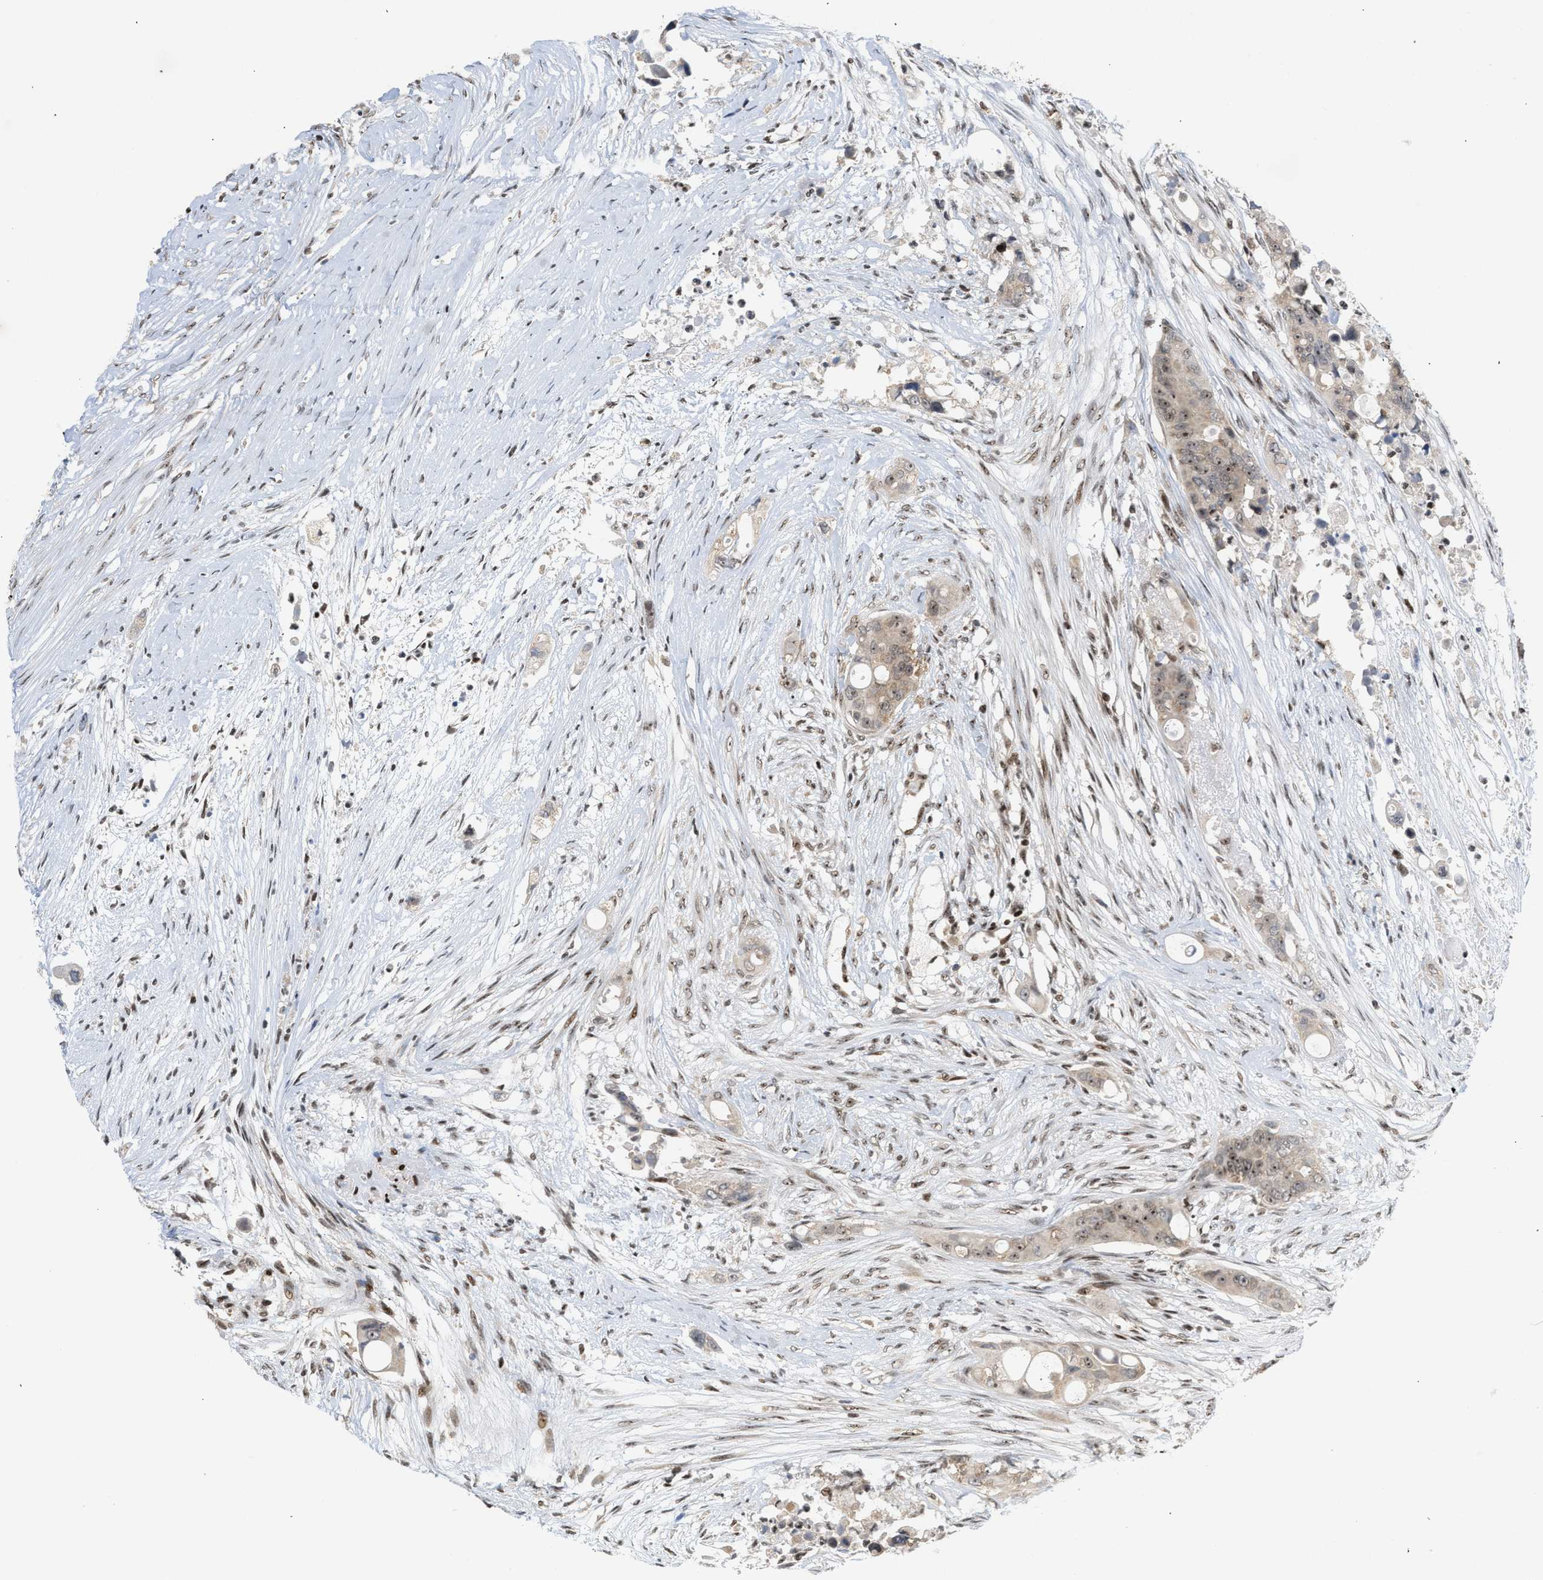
{"staining": {"intensity": "weak", "quantity": ">75%", "location": "cytoplasmic/membranous,nuclear"}, "tissue": "colorectal cancer", "cell_type": "Tumor cells", "image_type": "cancer", "snomed": [{"axis": "morphology", "description": "Adenocarcinoma, NOS"}, {"axis": "topography", "description": "Colon"}], "caption": "The photomicrograph demonstrates a brown stain indicating the presence of a protein in the cytoplasmic/membranous and nuclear of tumor cells in adenocarcinoma (colorectal).", "gene": "ZNF22", "patient": {"sex": "female", "age": 57}}